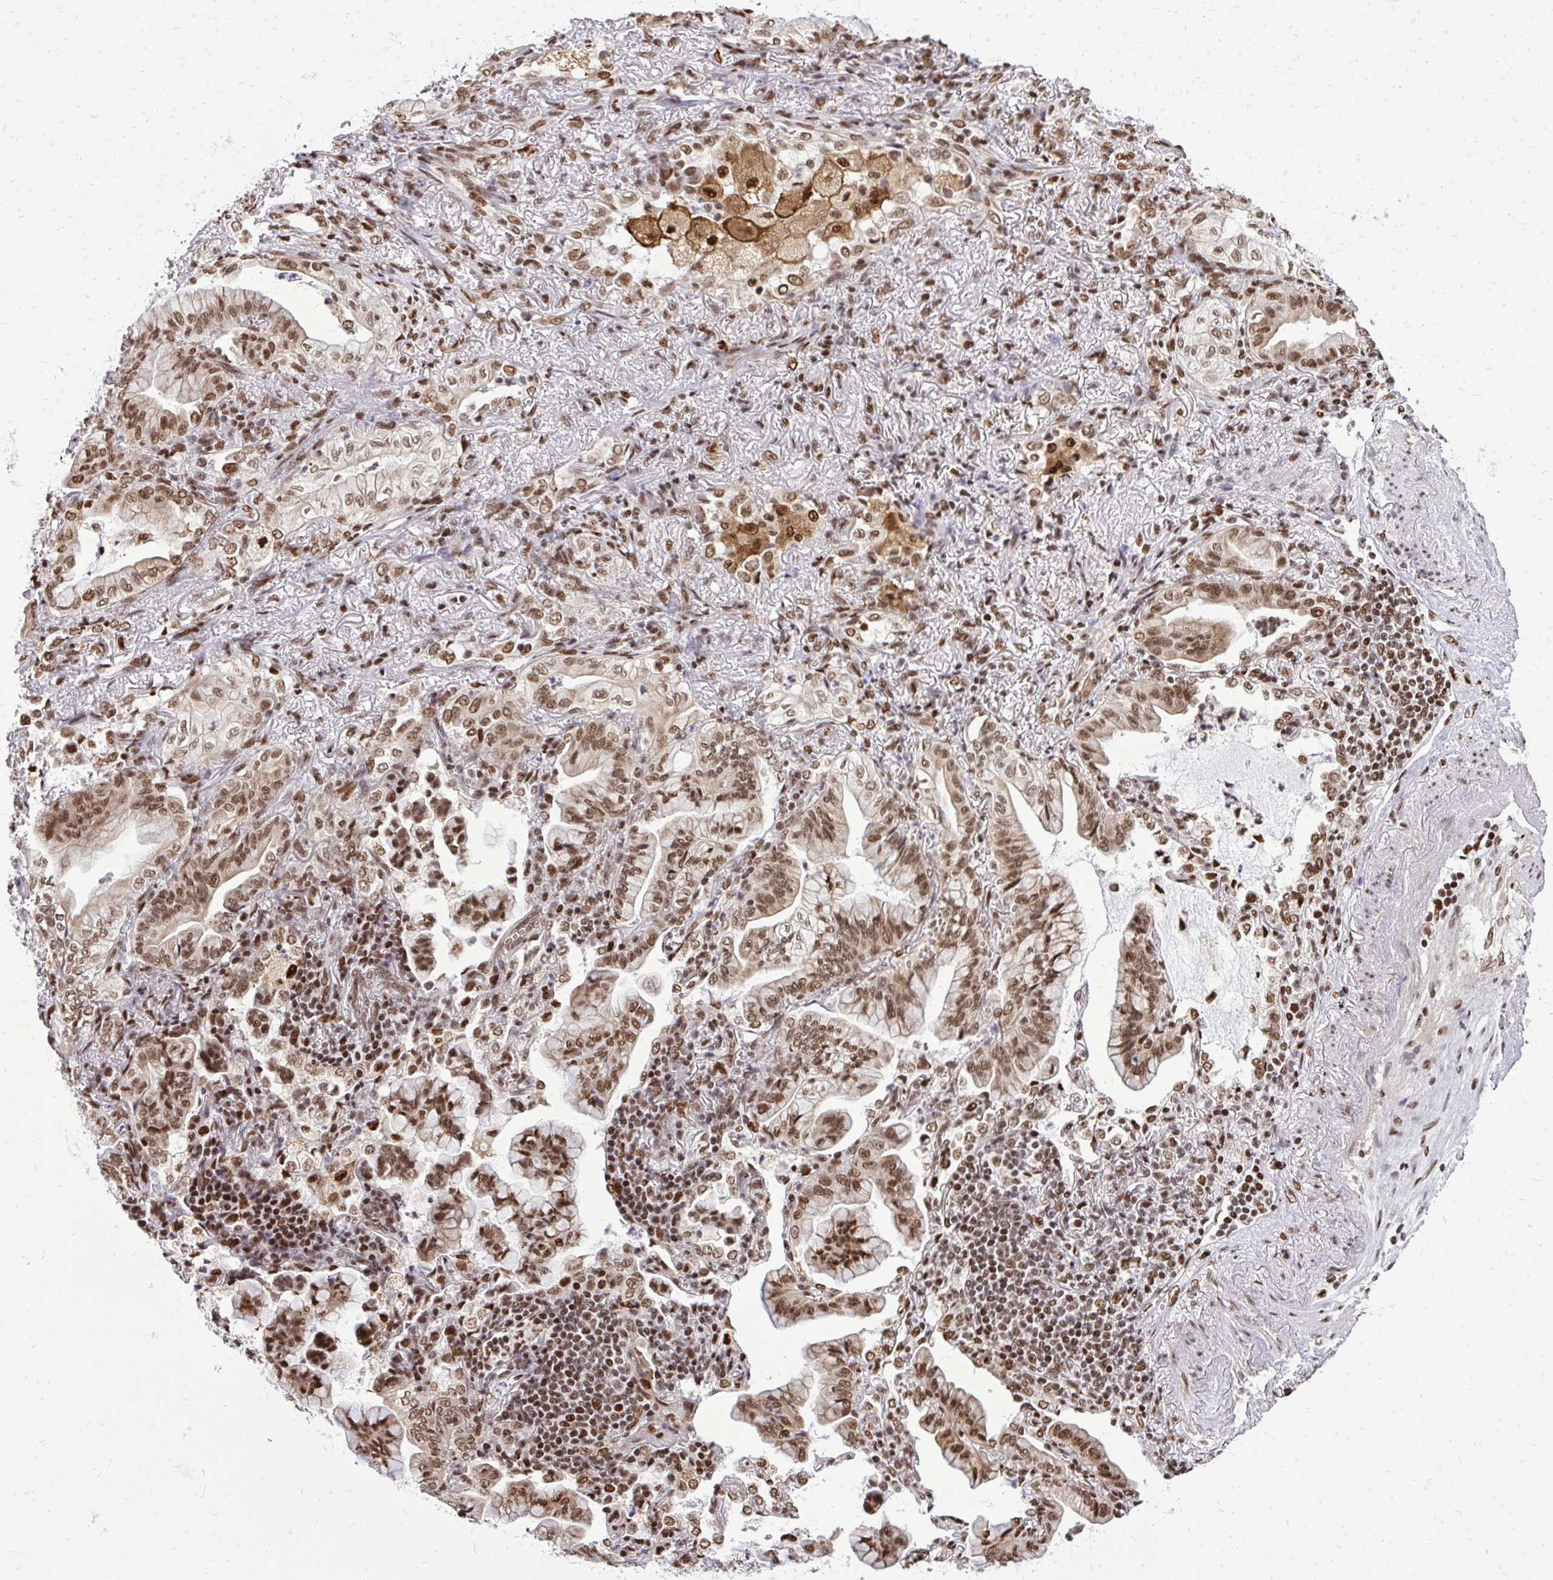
{"staining": {"intensity": "moderate", "quantity": ">75%", "location": "nuclear"}, "tissue": "lung cancer", "cell_type": "Tumor cells", "image_type": "cancer", "snomed": [{"axis": "morphology", "description": "Adenocarcinoma, NOS"}, {"axis": "topography", "description": "Lung"}], "caption": "This micrograph displays lung adenocarcinoma stained with IHC to label a protein in brown. The nuclear of tumor cells show moderate positivity for the protein. Nuclei are counter-stained blue.", "gene": "TBL1Y", "patient": {"sex": "male", "age": 77}}